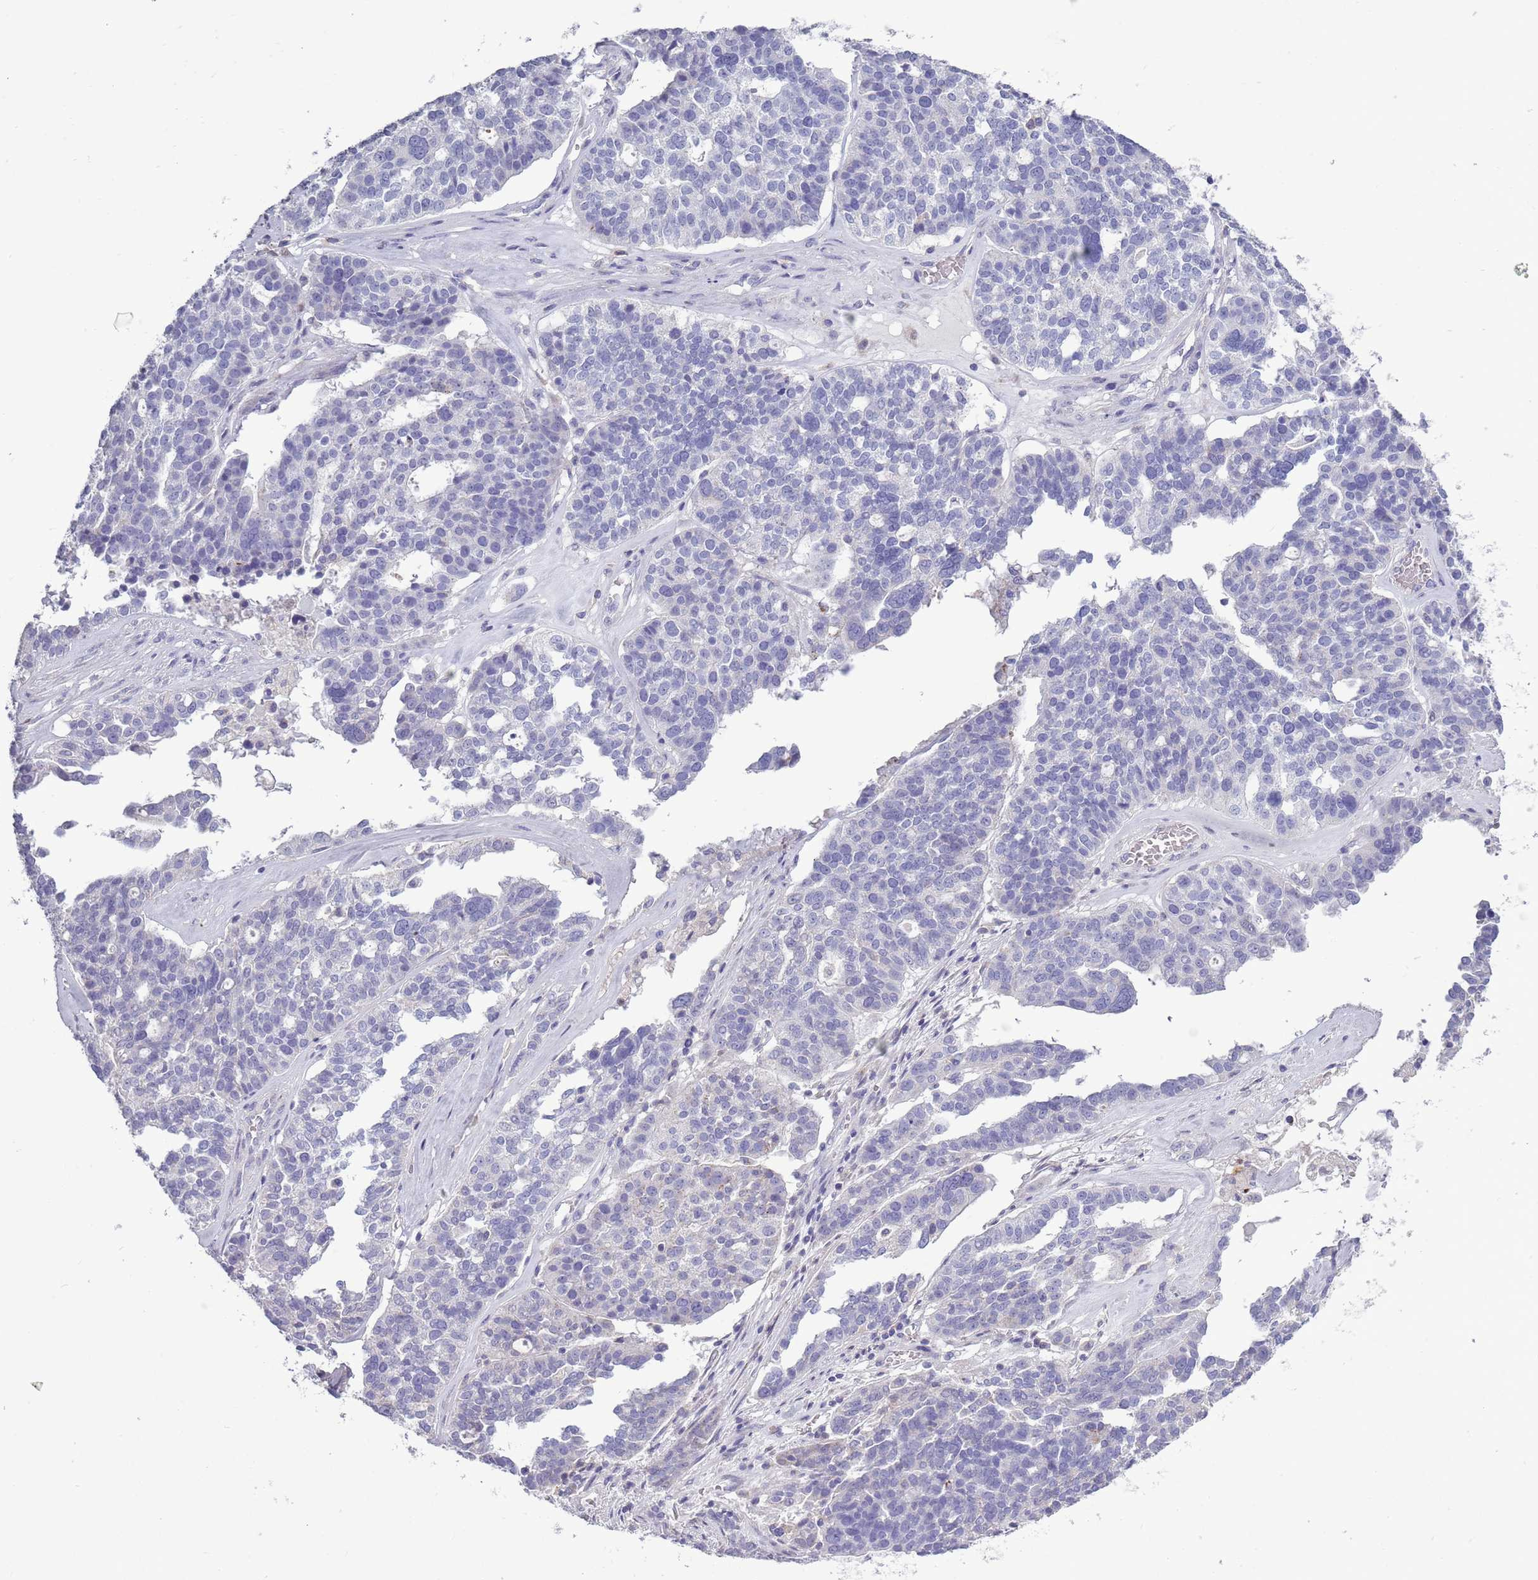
{"staining": {"intensity": "negative", "quantity": "none", "location": "none"}, "tissue": "ovarian cancer", "cell_type": "Tumor cells", "image_type": "cancer", "snomed": [{"axis": "morphology", "description": "Cystadenocarcinoma, serous, NOS"}, {"axis": "topography", "description": "Ovary"}], "caption": "A histopathology image of human serous cystadenocarcinoma (ovarian) is negative for staining in tumor cells. Brightfield microscopy of IHC stained with DAB (3,3'-diaminobenzidine) (brown) and hematoxylin (blue), captured at high magnification.", "gene": "ACSBG1", "patient": {"sex": "female", "age": 59}}